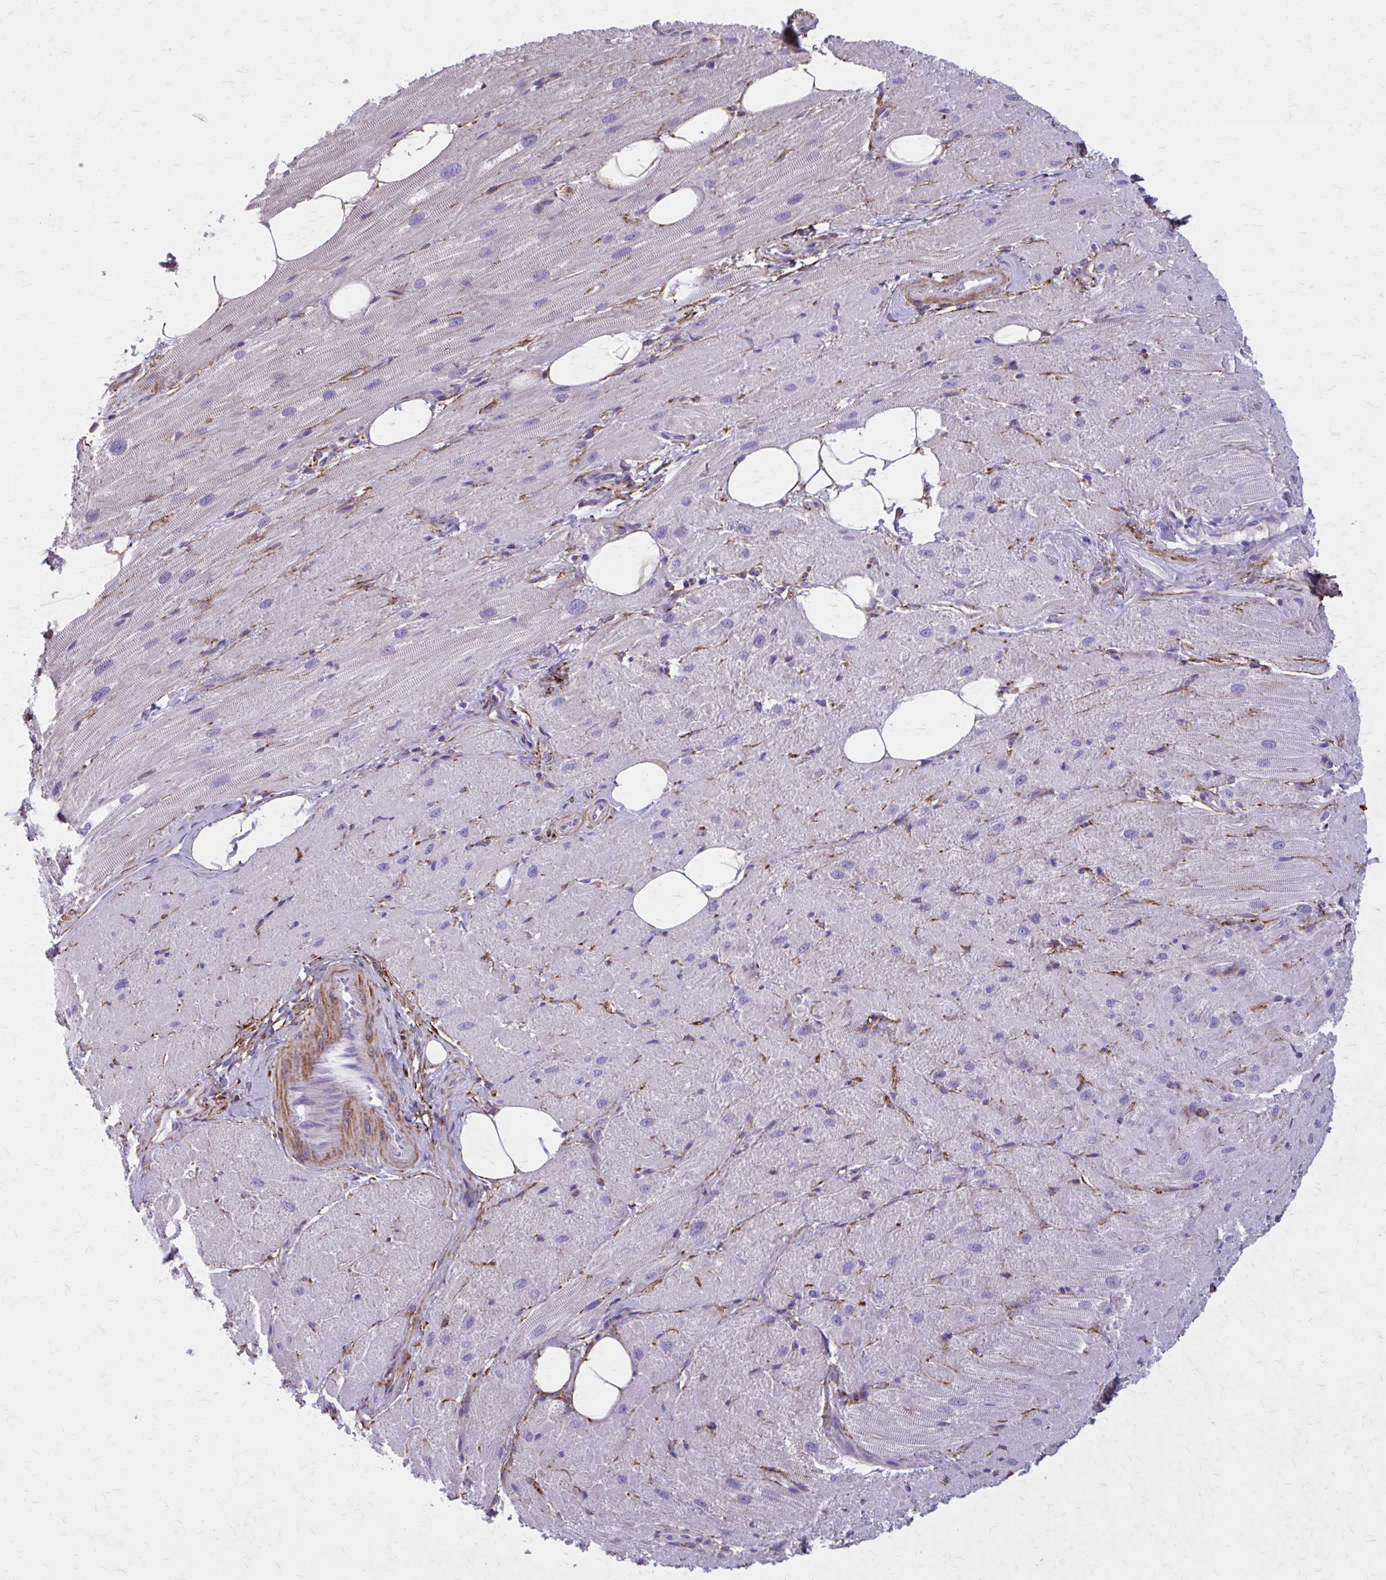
{"staining": {"intensity": "negative", "quantity": "none", "location": "none"}, "tissue": "heart muscle", "cell_type": "Cardiomyocytes", "image_type": "normal", "snomed": [{"axis": "morphology", "description": "Normal tissue, NOS"}, {"axis": "topography", "description": "Heart"}], "caption": "A high-resolution histopathology image shows immunohistochemistry (IHC) staining of benign heart muscle, which displays no significant expression in cardiomyocytes.", "gene": "AKAP12", "patient": {"sex": "male", "age": 62}}